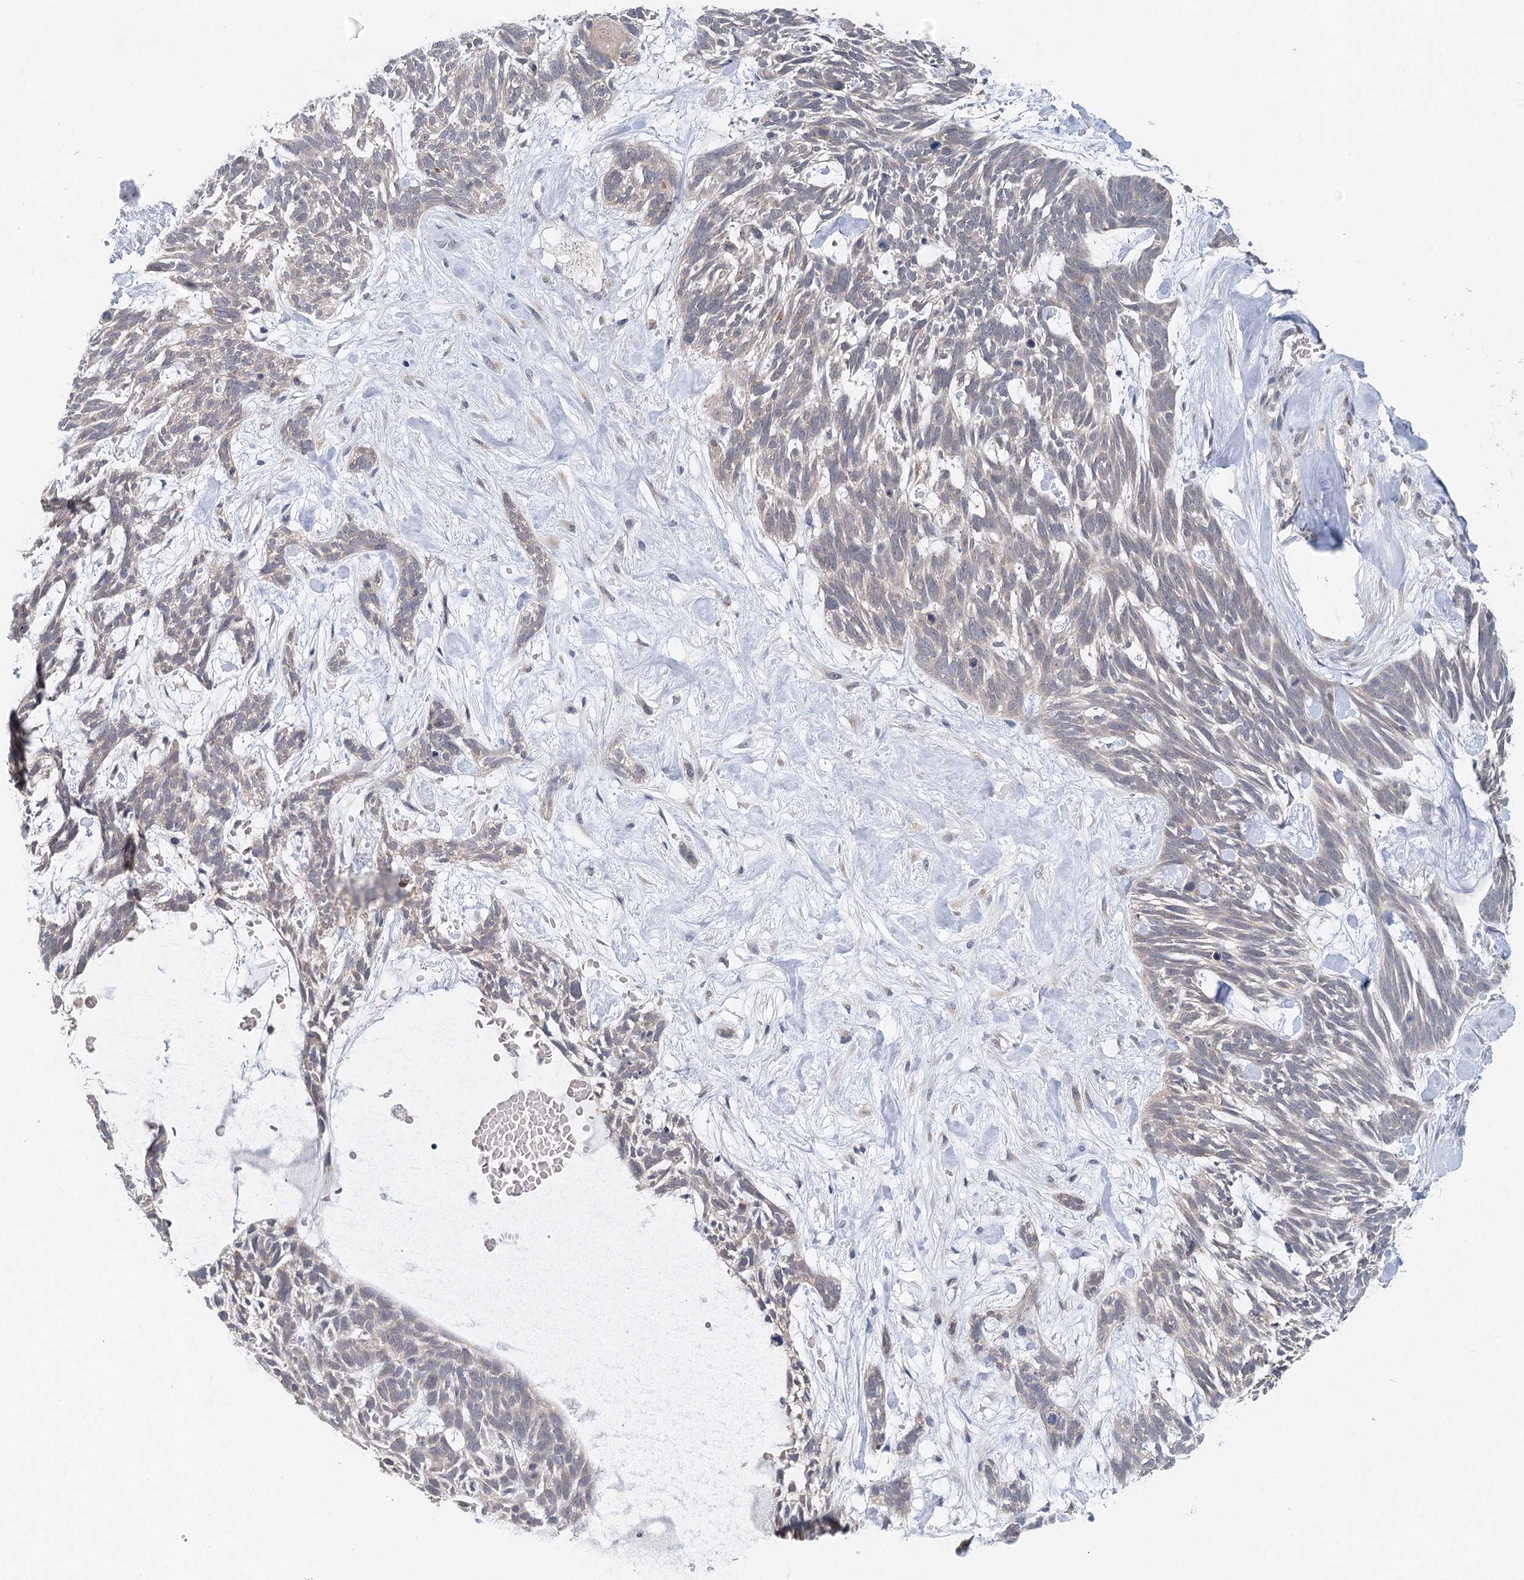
{"staining": {"intensity": "negative", "quantity": "none", "location": "none"}, "tissue": "skin cancer", "cell_type": "Tumor cells", "image_type": "cancer", "snomed": [{"axis": "morphology", "description": "Basal cell carcinoma"}, {"axis": "topography", "description": "Skin"}], "caption": "This is a image of immunohistochemistry staining of skin basal cell carcinoma, which shows no positivity in tumor cells. Brightfield microscopy of immunohistochemistry stained with DAB (brown) and hematoxylin (blue), captured at high magnification.", "gene": "BLTP1", "patient": {"sex": "male", "age": 88}}